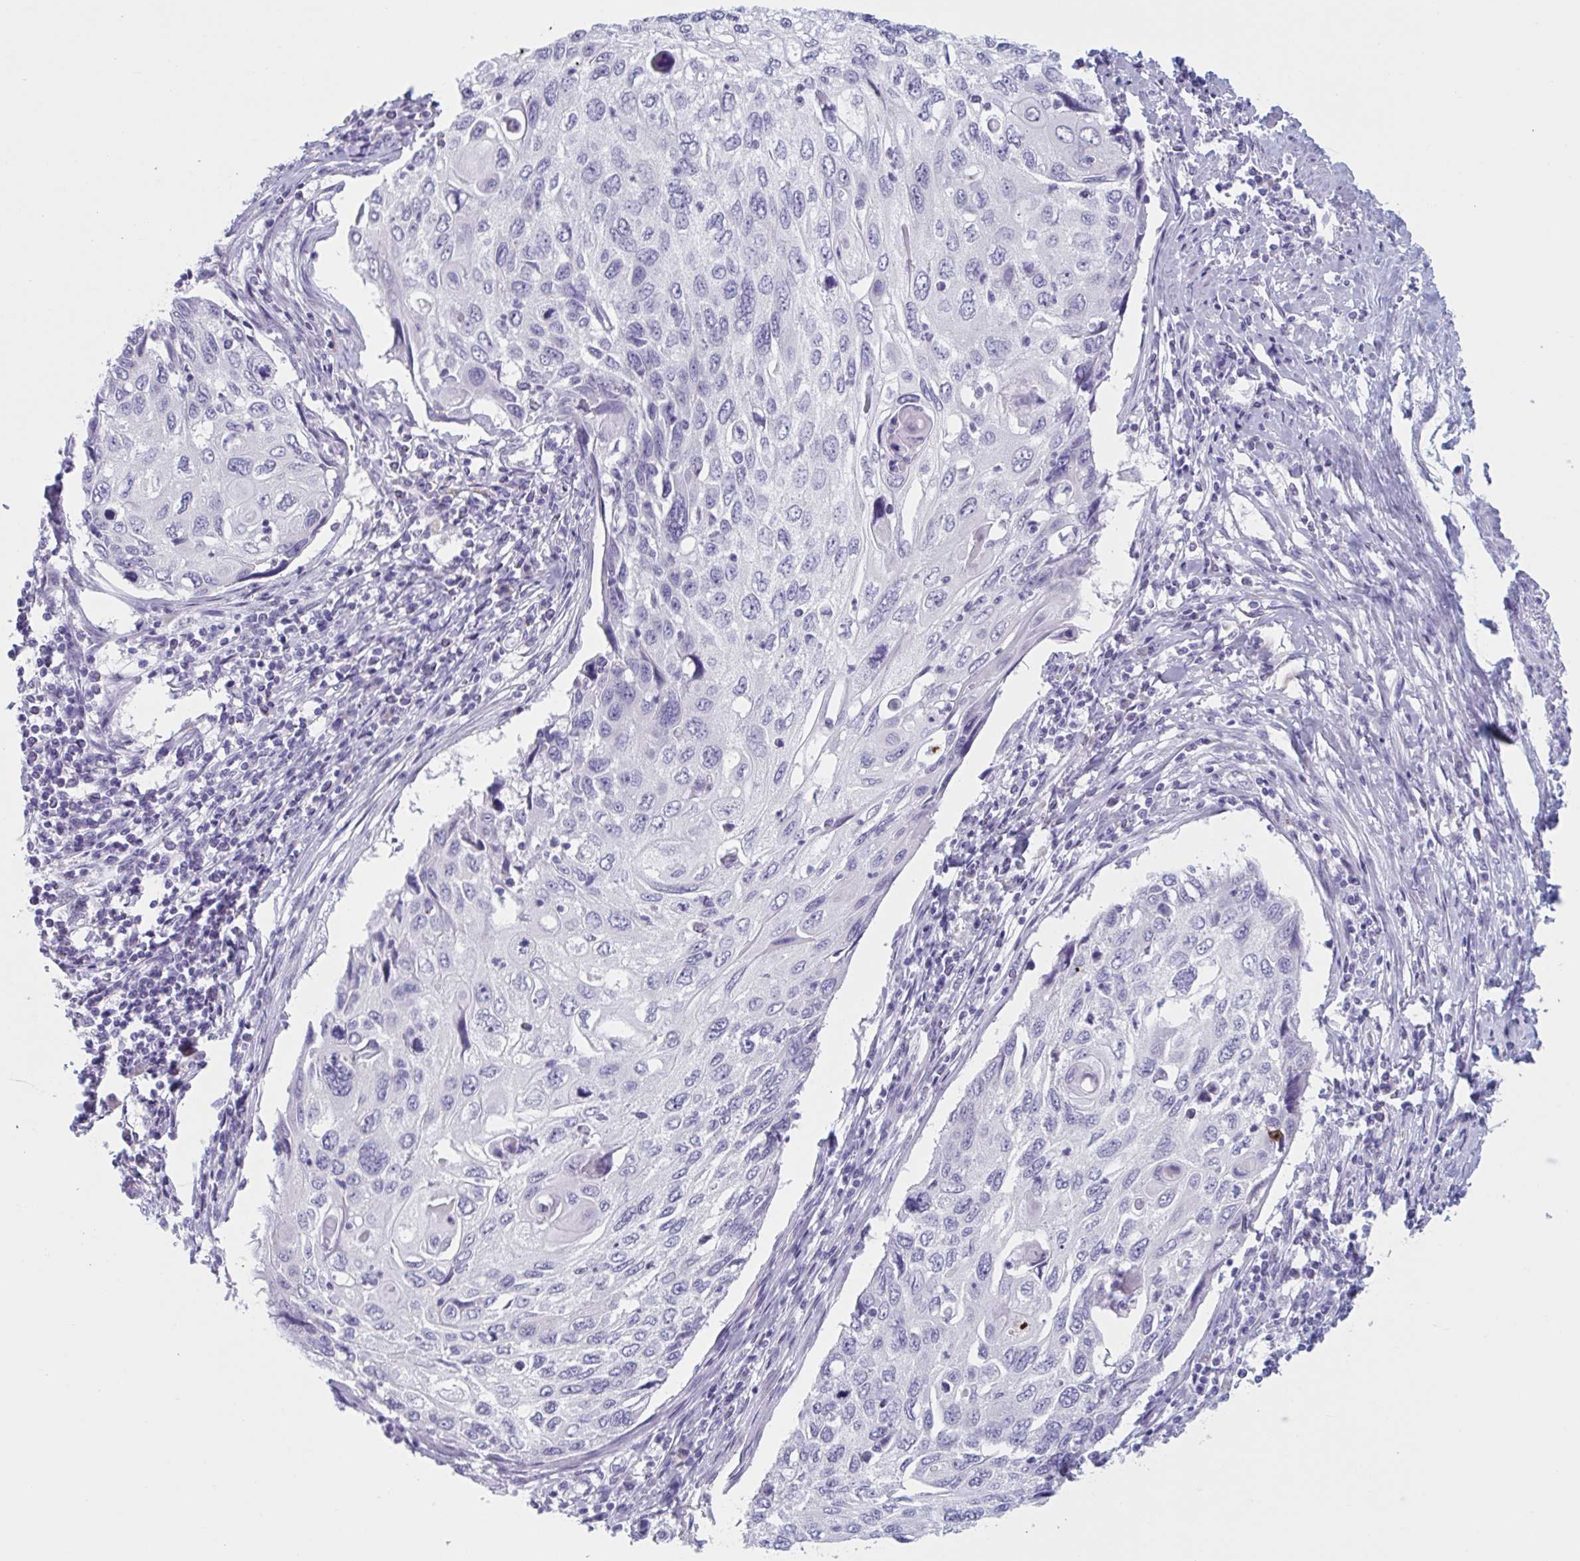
{"staining": {"intensity": "negative", "quantity": "none", "location": "none"}, "tissue": "cervical cancer", "cell_type": "Tumor cells", "image_type": "cancer", "snomed": [{"axis": "morphology", "description": "Squamous cell carcinoma, NOS"}, {"axis": "topography", "description": "Cervix"}], "caption": "Histopathology image shows no significant protein staining in tumor cells of cervical squamous cell carcinoma. Nuclei are stained in blue.", "gene": "HSD11B2", "patient": {"sex": "female", "age": 70}}